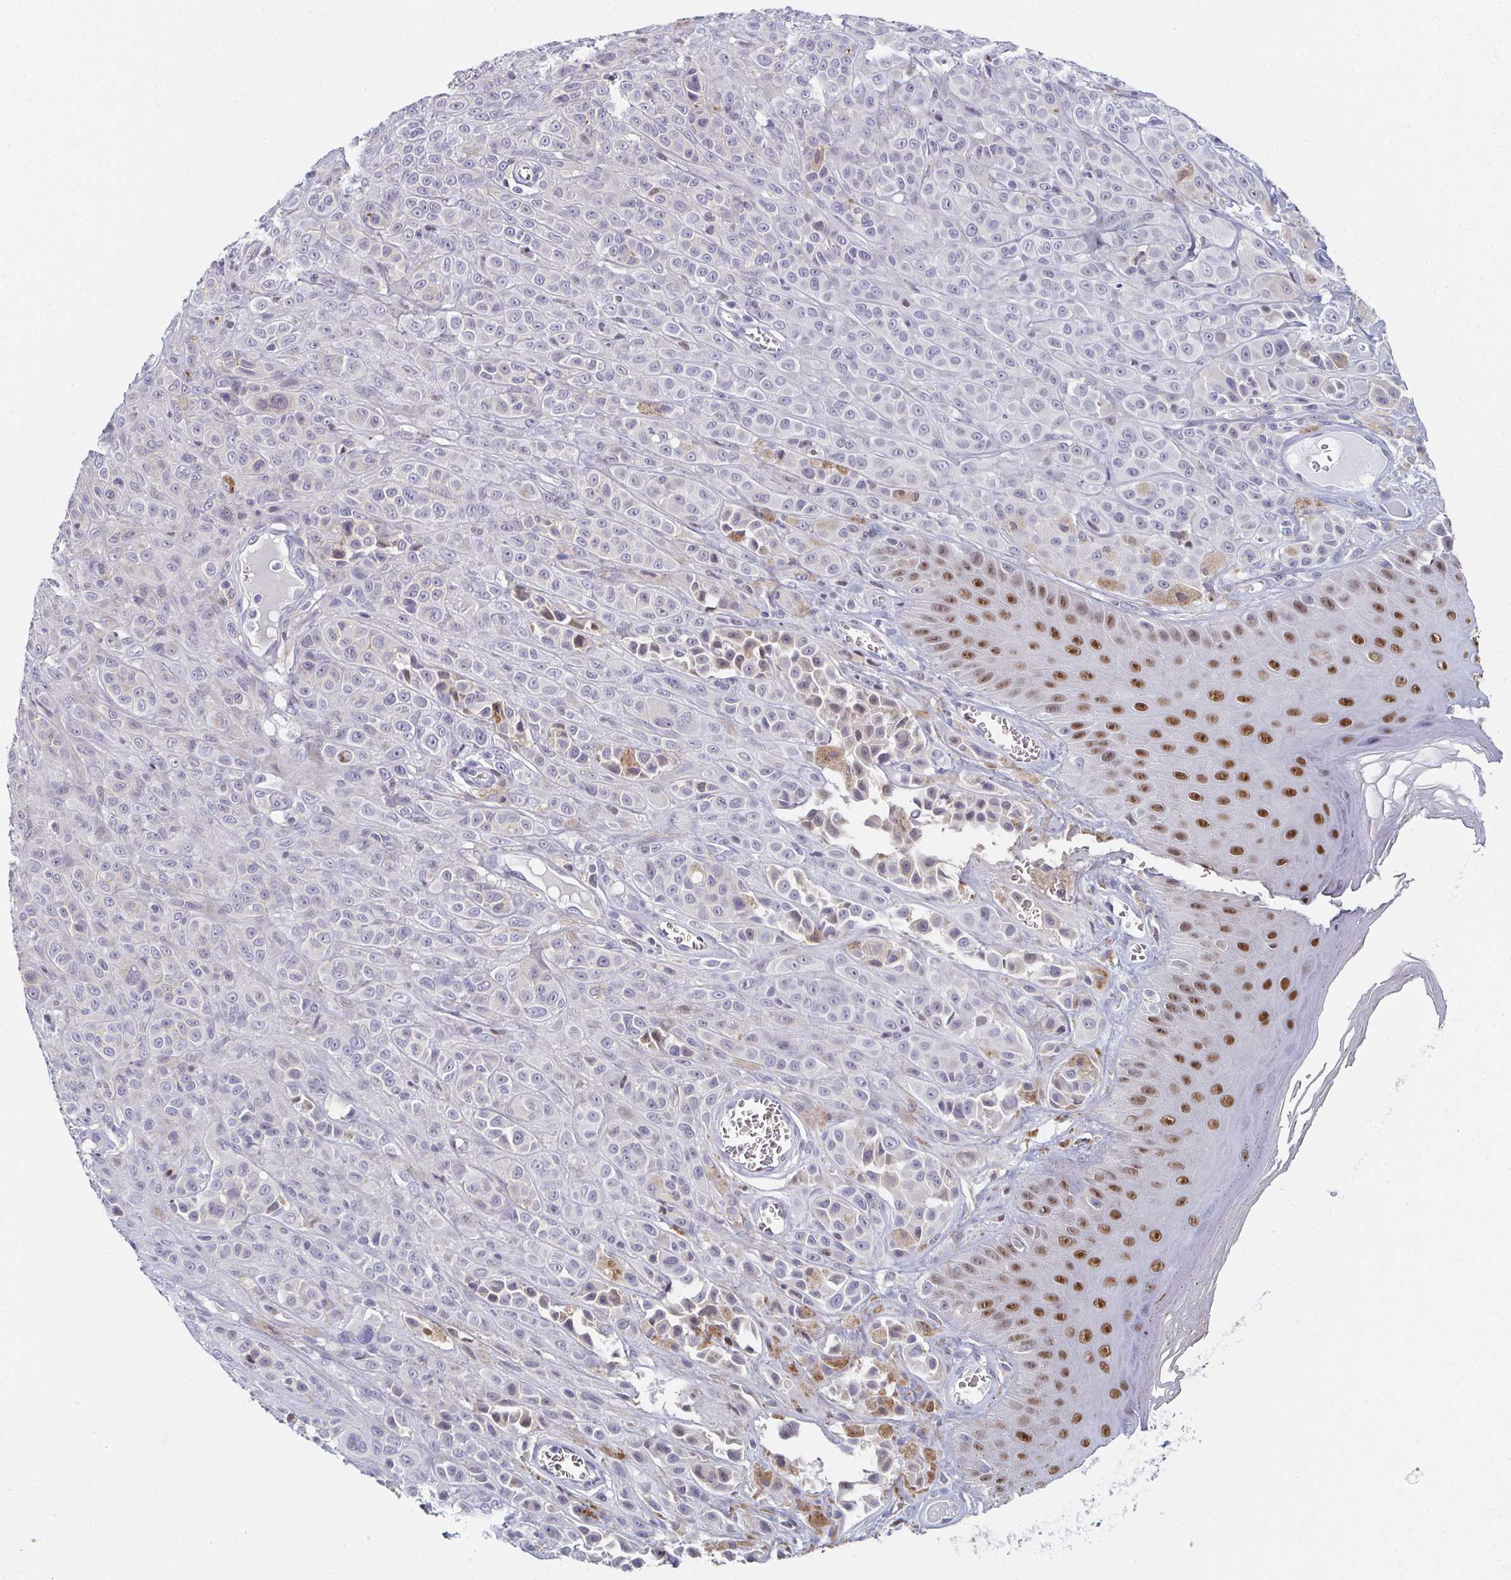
{"staining": {"intensity": "negative", "quantity": "none", "location": "none"}, "tissue": "melanoma", "cell_type": "Tumor cells", "image_type": "cancer", "snomed": [{"axis": "morphology", "description": "Malignant melanoma, NOS"}, {"axis": "topography", "description": "Skin"}], "caption": "This is an IHC image of human melanoma. There is no staining in tumor cells.", "gene": "PYCR3", "patient": {"sex": "male", "age": 67}}